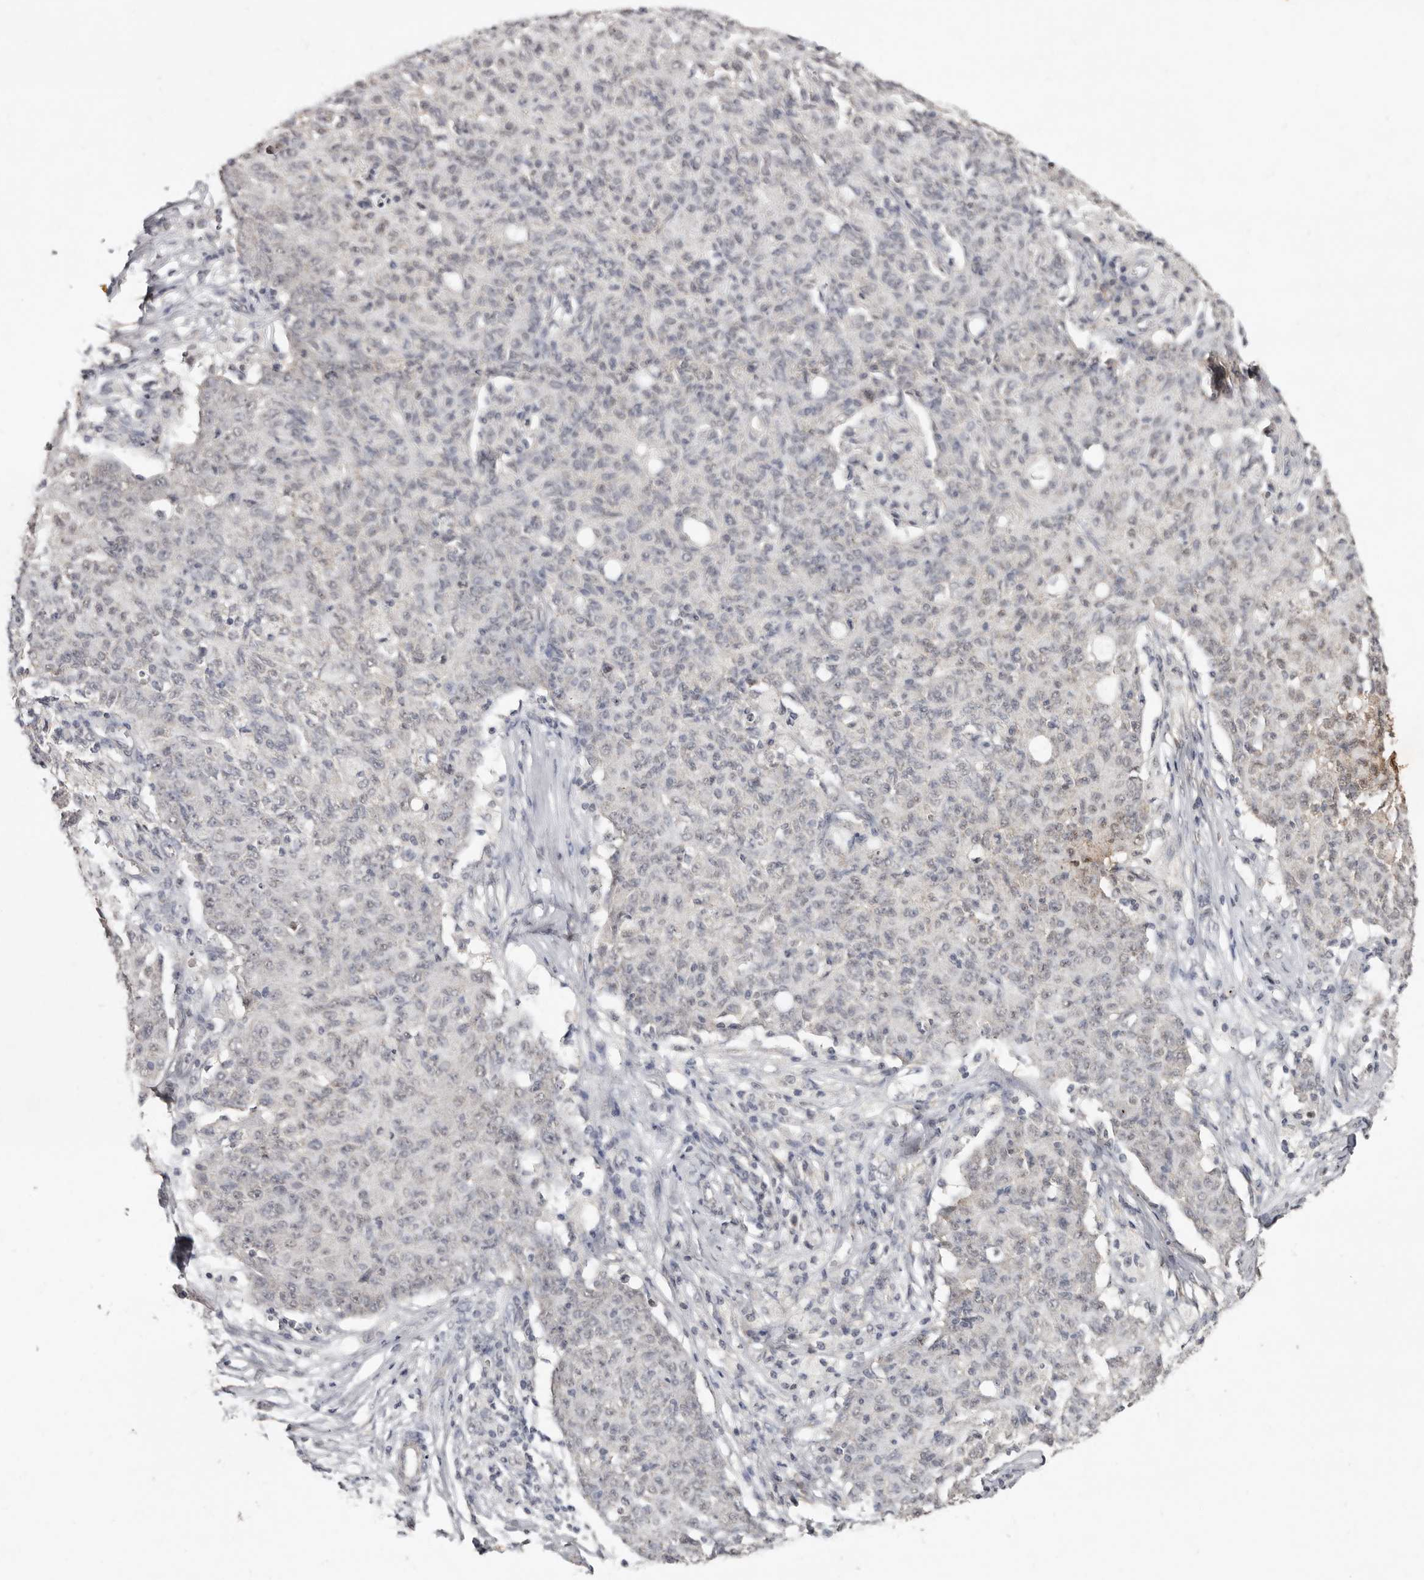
{"staining": {"intensity": "weak", "quantity": "<25%", "location": "nuclear"}, "tissue": "ovarian cancer", "cell_type": "Tumor cells", "image_type": "cancer", "snomed": [{"axis": "morphology", "description": "Carcinoma, endometroid"}, {"axis": "topography", "description": "Ovary"}], "caption": "High magnification brightfield microscopy of ovarian endometroid carcinoma stained with DAB (brown) and counterstained with hematoxylin (blue): tumor cells show no significant positivity.", "gene": "LINGO2", "patient": {"sex": "female", "age": 42}}